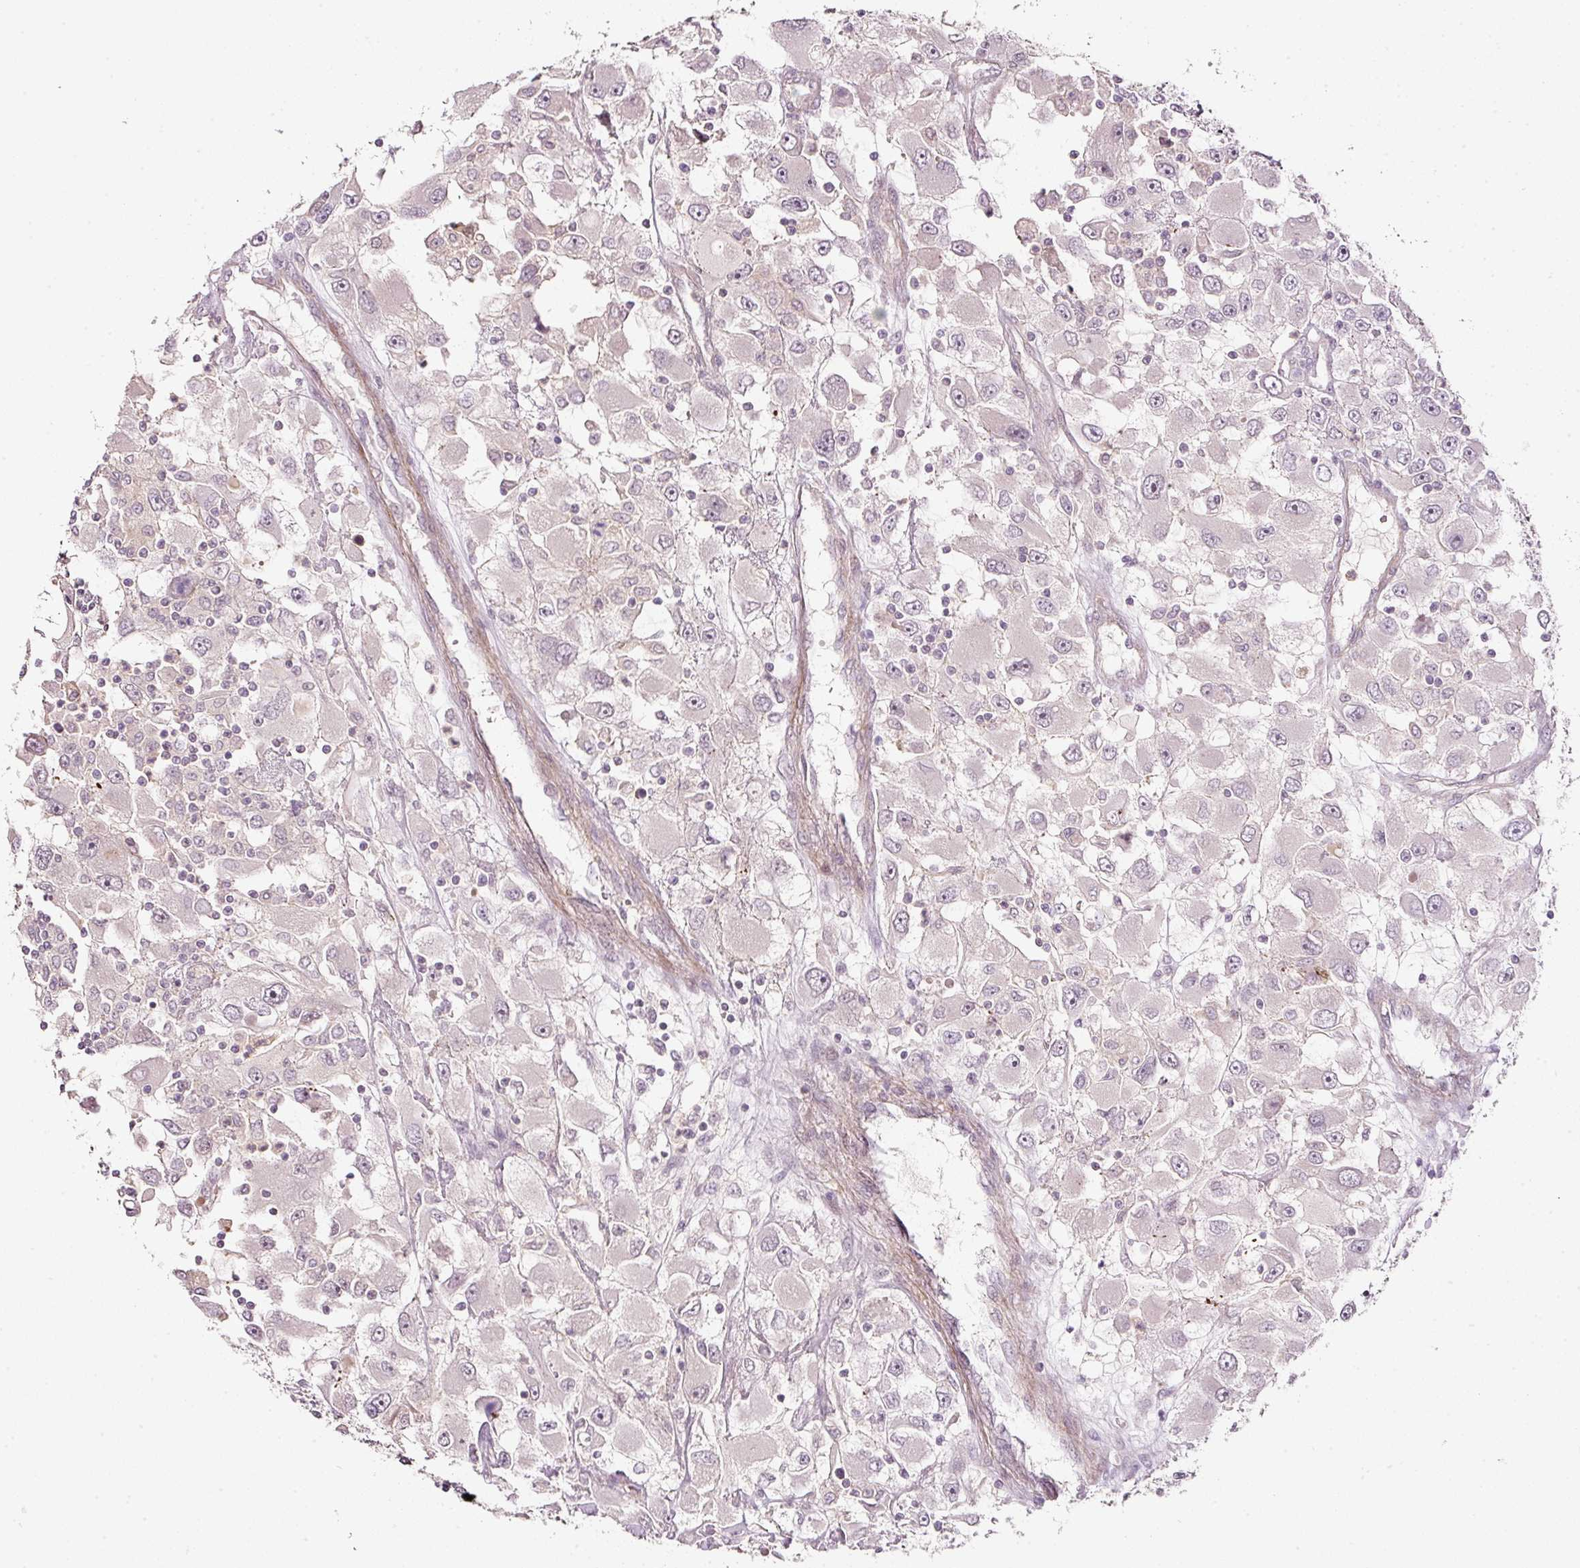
{"staining": {"intensity": "negative", "quantity": "none", "location": "none"}, "tissue": "renal cancer", "cell_type": "Tumor cells", "image_type": "cancer", "snomed": [{"axis": "morphology", "description": "Adenocarcinoma, NOS"}, {"axis": "topography", "description": "Kidney"}], "caption": "Protein analysis of renal cancer displays no significant expression in tumor cells. (DAB (3,3'-diaminobenzidine) immunohistochemistry visualized using brightfield microscopy, high magnification).", "gene": "TIRAP", "patient": {"sex": "female", "age": 52}}